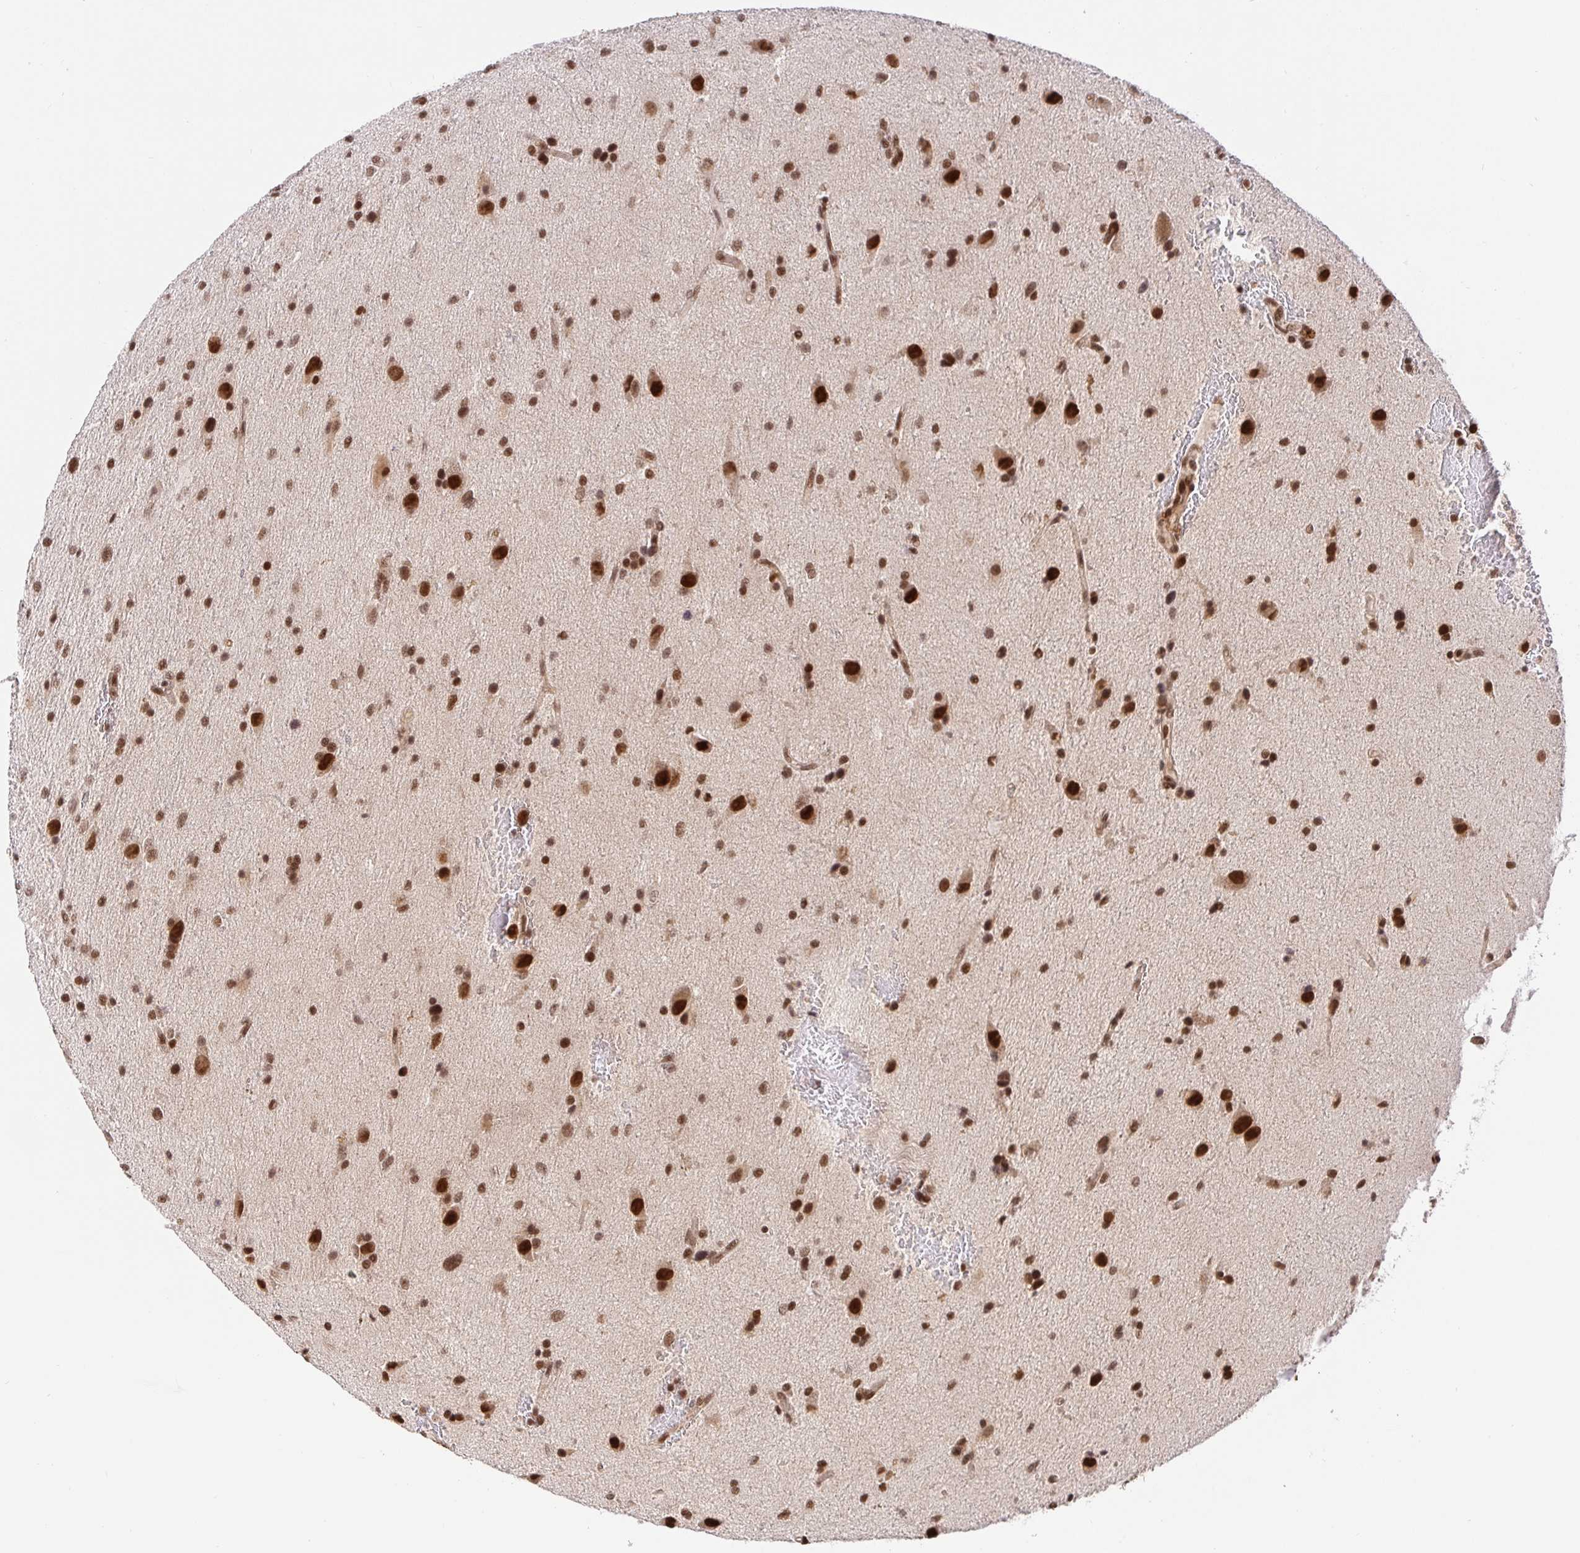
{"staining": {"intensity": "strong", "quantity": ">75%", "location": "nuclear"}, "tissue": "glioma", "cell_type": "Tumor cells", "image_type": "cancer", "snomed": [{"axis": "morphology", "description": "Glioma, malignant, Low grade"}, {"axis": "topography", "description": "Brain"}], "caption": "Protein staining demonstrates strong nuclear expression in about >75% of tumor cells in malignant low-grade glioma.", "gene": "USF1", "patient": {"sex": "female", "age": 32}}